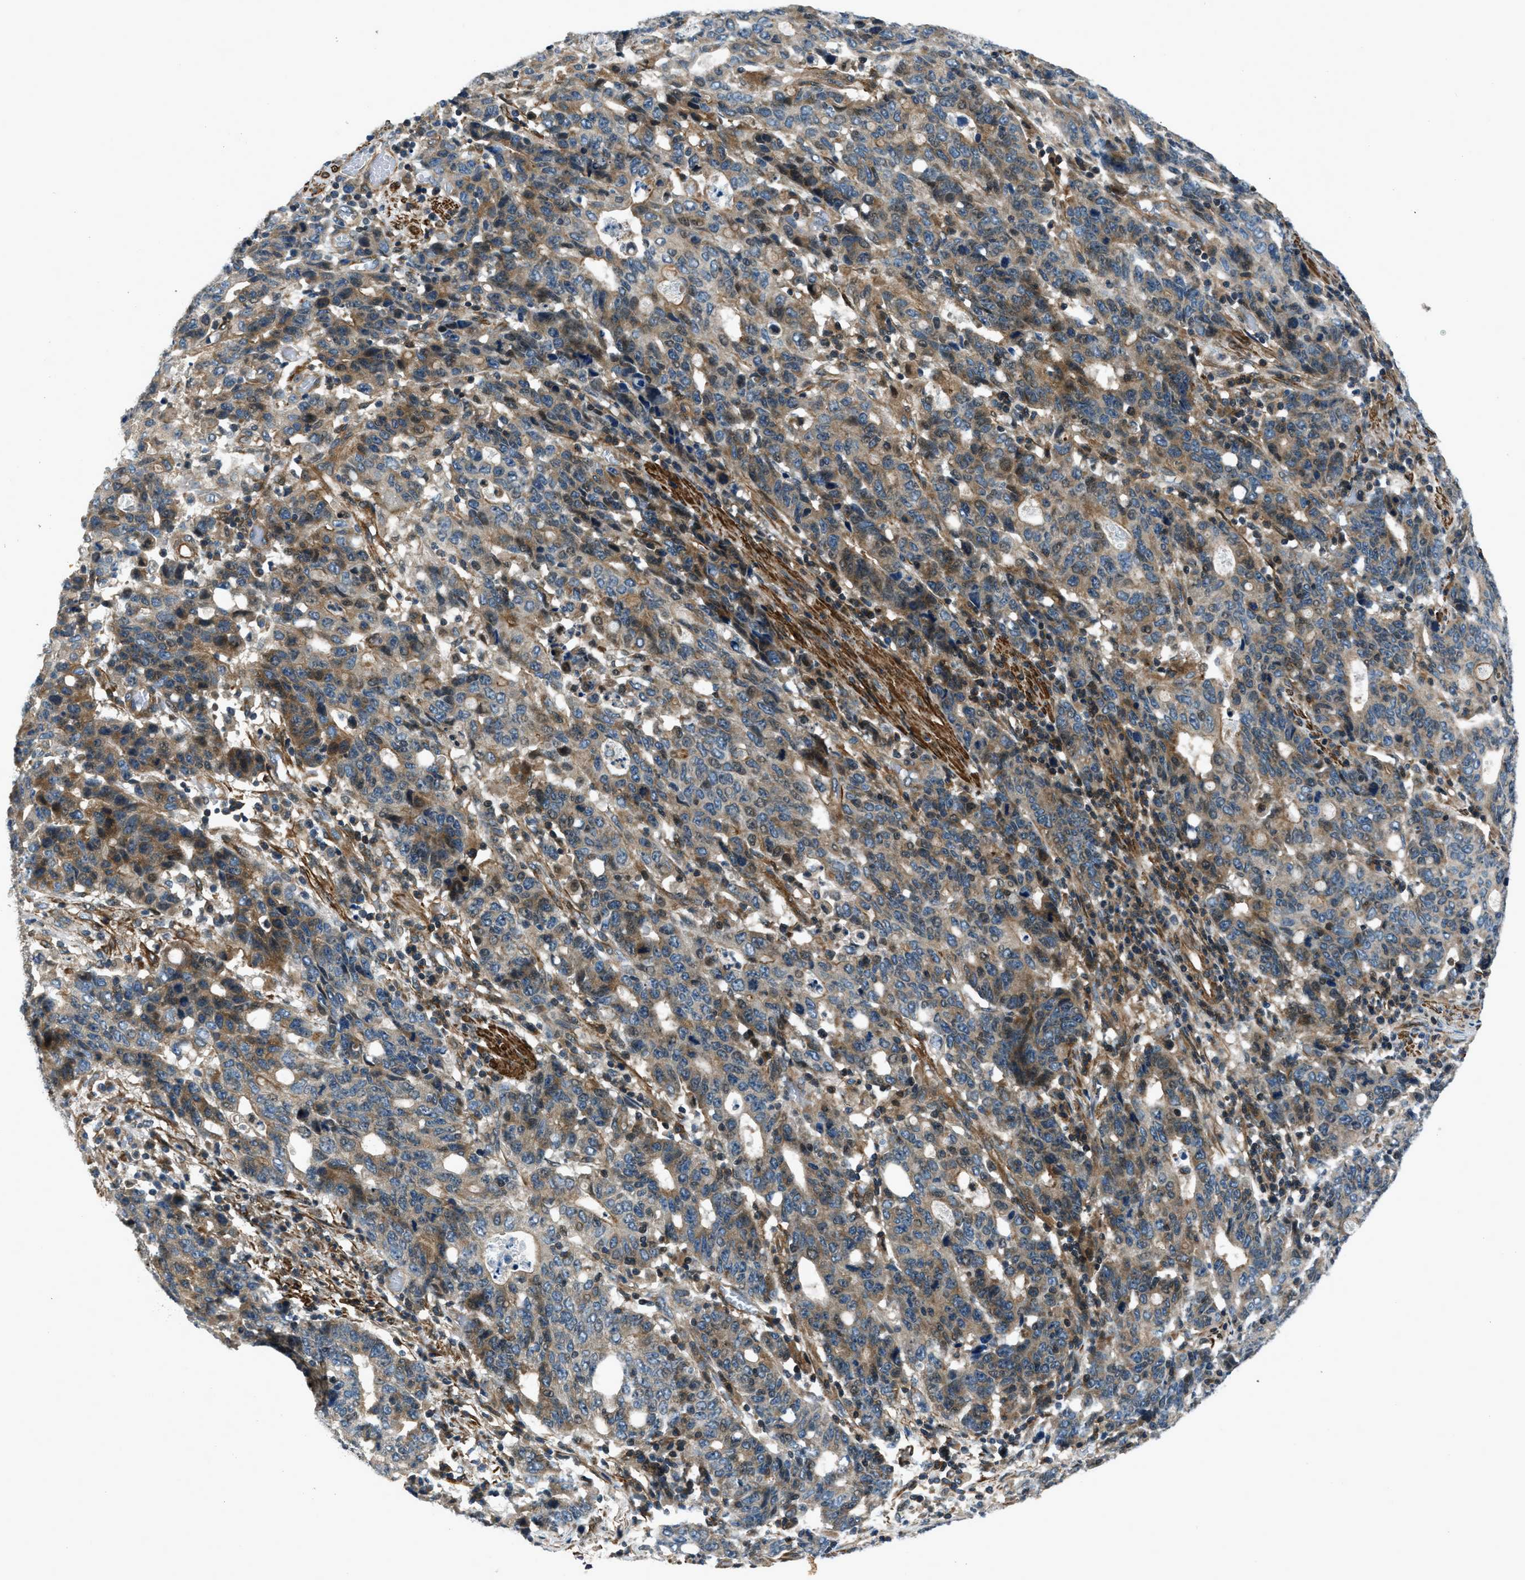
{"staining": {"intensity": "moderate", "quantity": "25%-75%", "location": "cytoplasmic/membranous"}, "tissue": "stomach cancer", "cell_type": "Tumor cells", "image_type": "cancer", "snomed": [{"axis": "morphology", "description": "Adenocarcinoma, NOS"}, {"axis": "topography", "description": "Stomach, upper"}], "caption": "Stomach cancer stained with a brown dye displays moderate cytoplasmic/membranous positive expression in about 25%-75% of tumor cells.", "gene": "NUDCD3", "patient": {"sex": "male", "age": 69}}